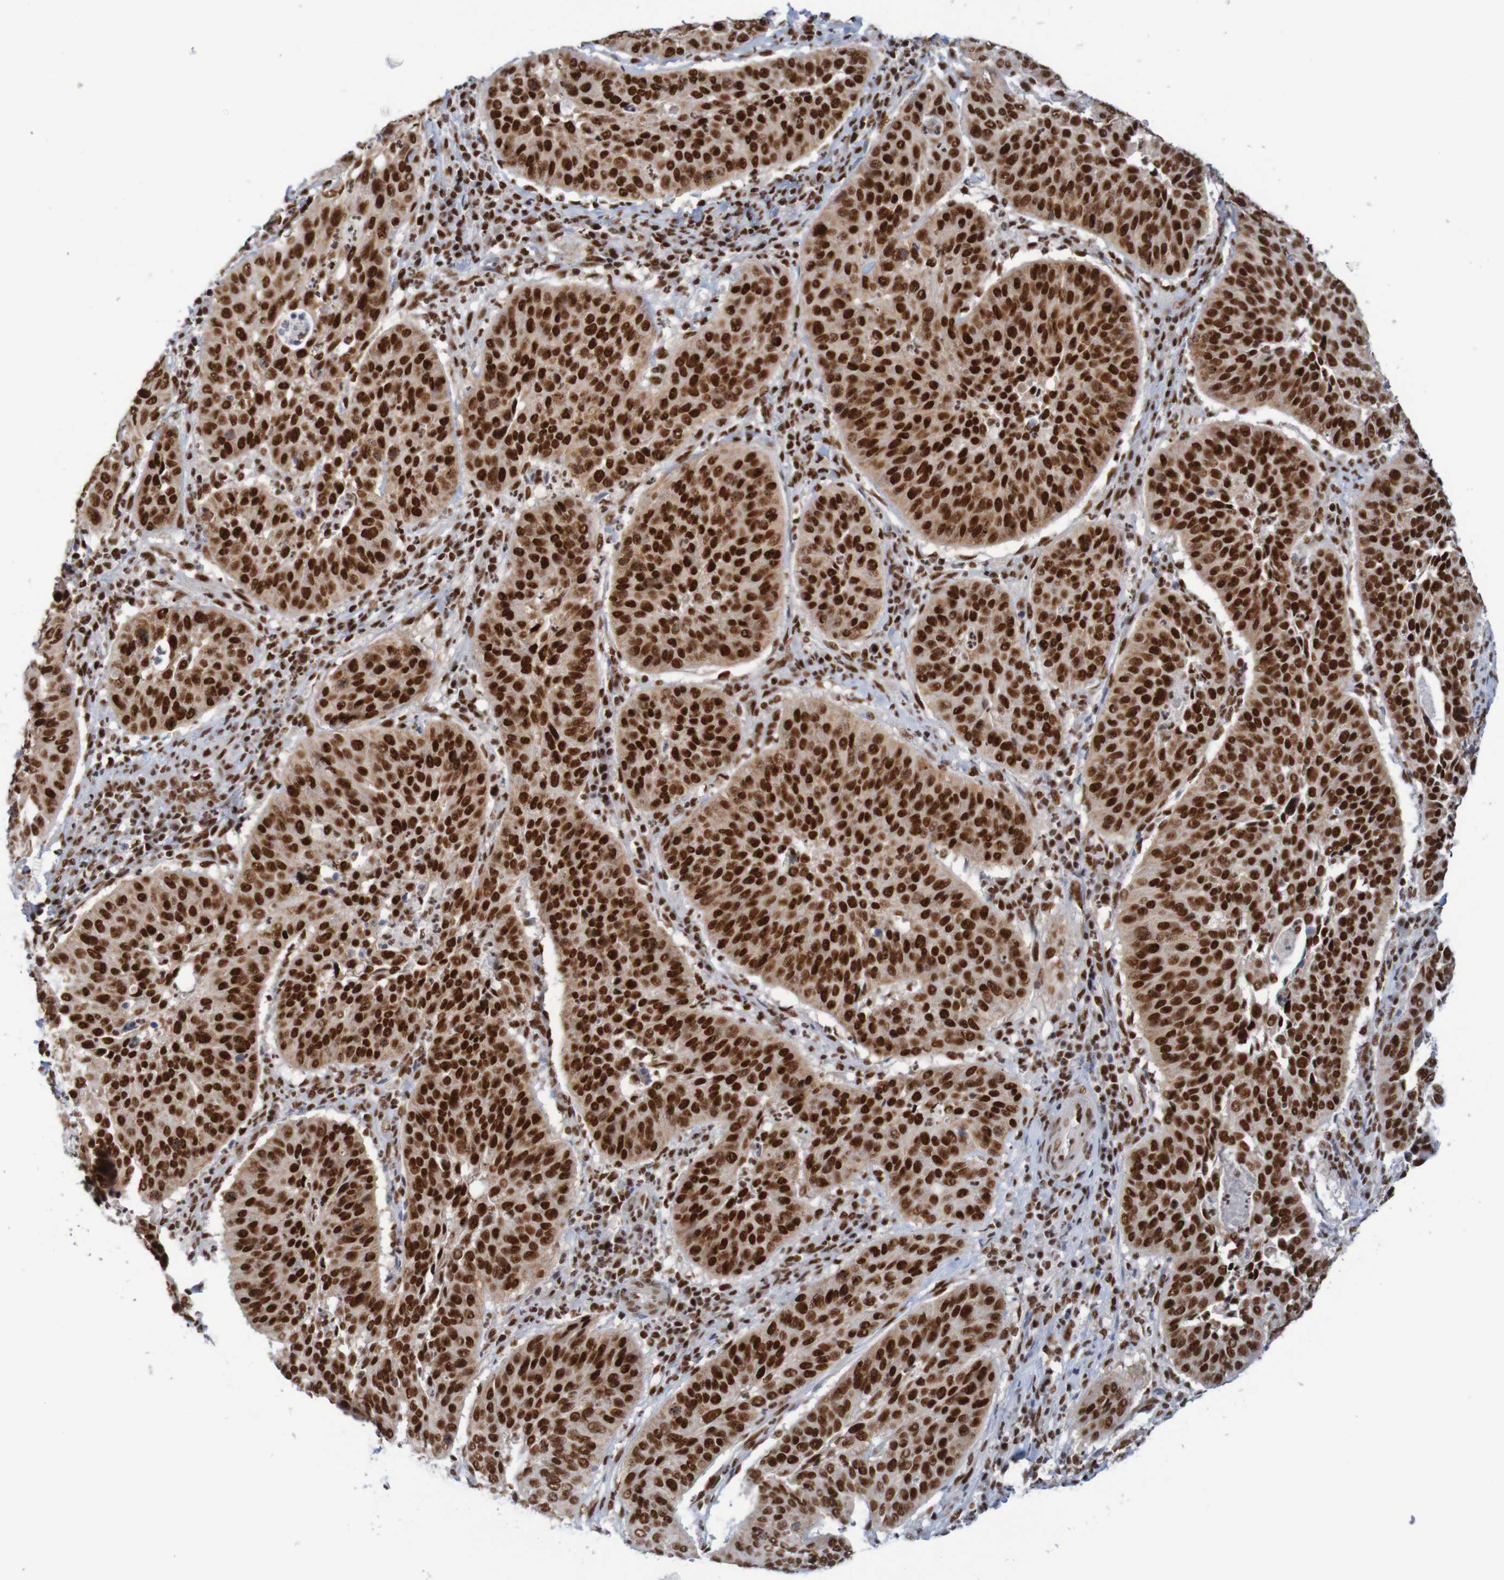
{"staining": {"intensity": "strong", "quantity": ">75%", "location": "nuclear"}, "tissue": "cervical cancer", "cell_type": "Tumor cells", "image_type": "cancer", "snomed": [{"axis": "morphology", "description": "Normal tissue, NOS"}, {"axis": "morphology", "description": "Squamous cell carcinoma, NOS"}, {"axis": "topography", "description": "Cervix"}], "caption": "This photomicrograph shows immunohistochemistry staining of human cervical squamous cell carcinoma, with high strong nuclear staining in approximately >75% of tumor cells.", "gene": "THRAP3", "patient": {"sex": "female", "age": 39}}